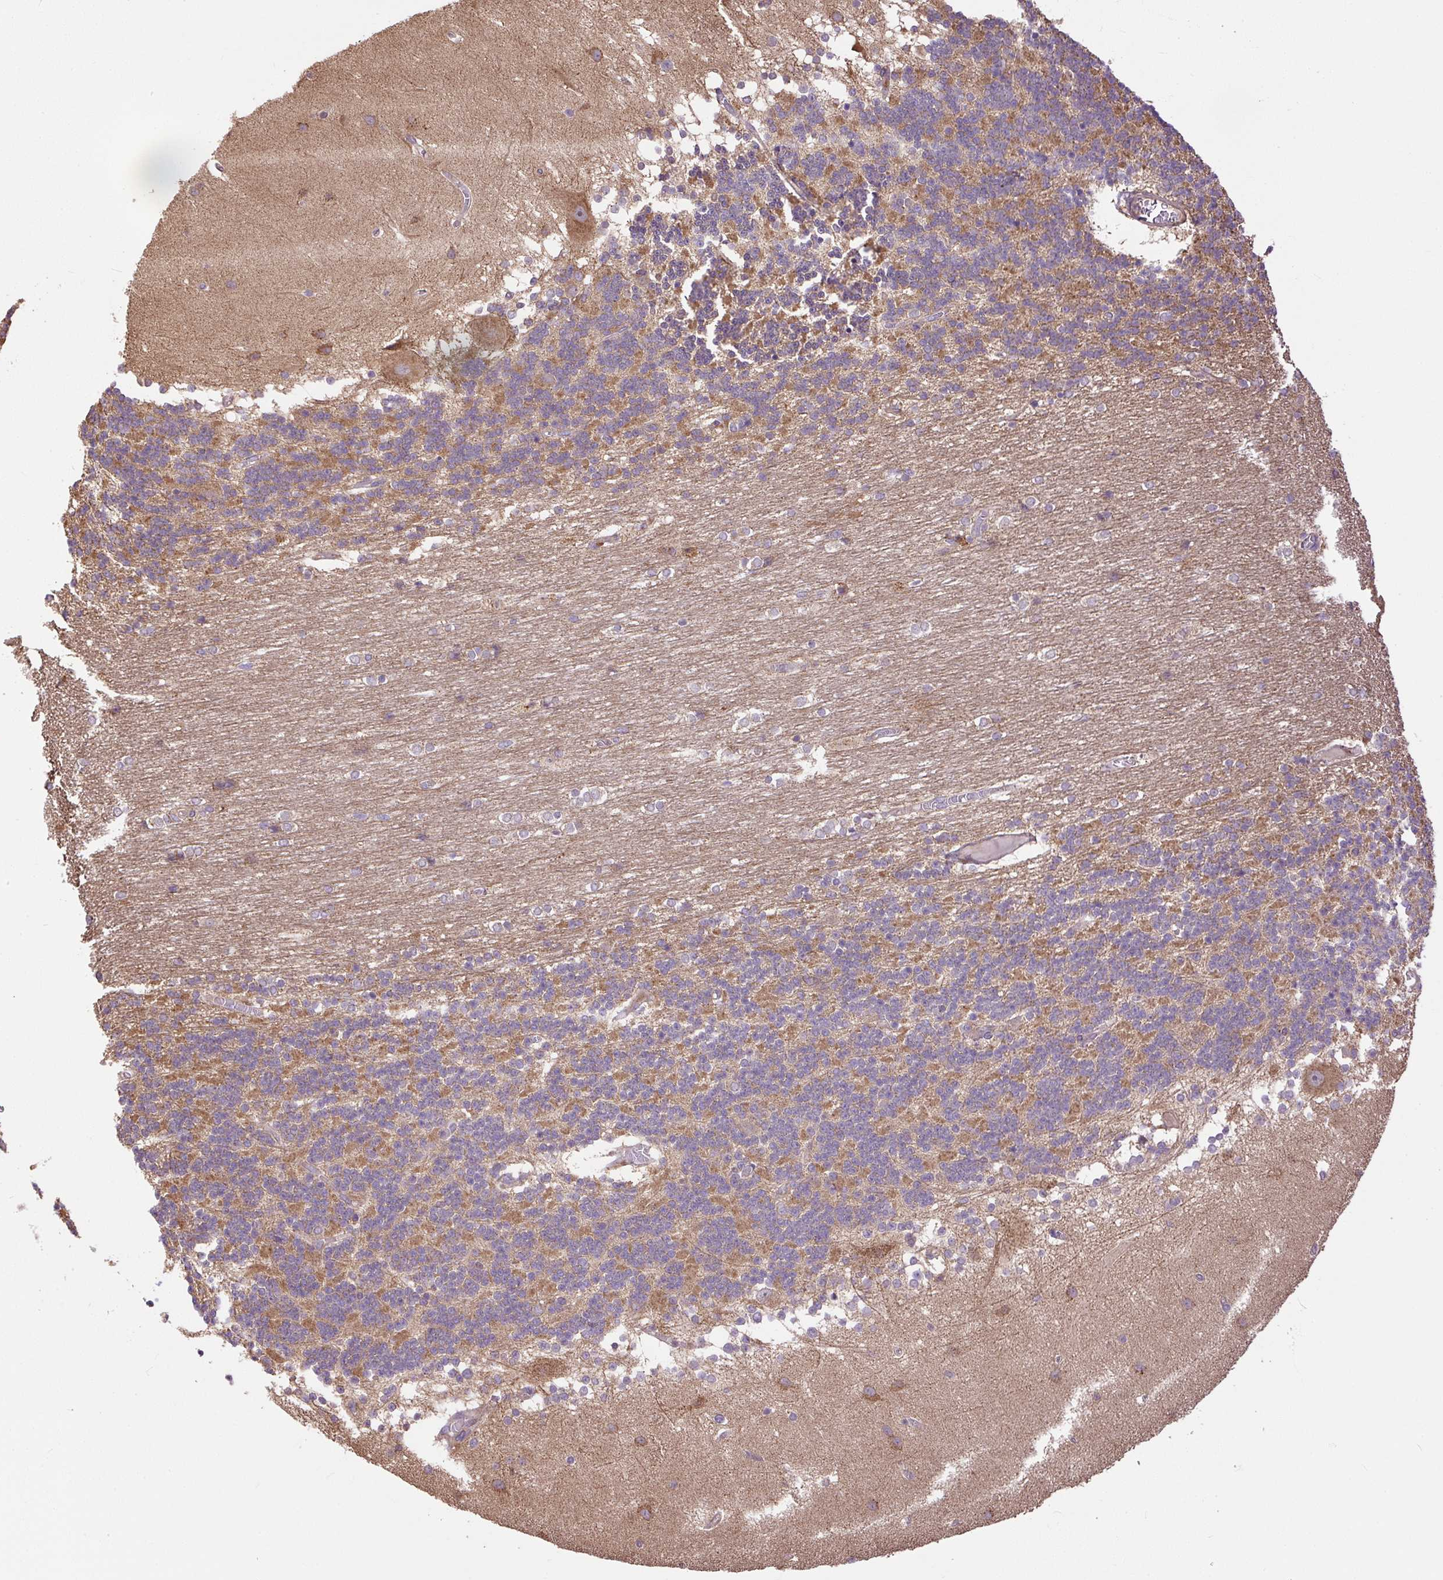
{"staining": {"intensity": "moderate", "quantity": "<25%", "location": "cytoplasmic/membranous"}, "tissue": "cerebellum", "cell_type": "Cells in granular layer", "image_type": "normal", "snomed": [{"axis": "morphology", "description": "Normal tissue, NOS"}, {"axis": "topography", "description": "Cerebellum"}], "caption": "Protein staining of unremarkable cerebellum exhibits moderate cytoplasmic/membranous positivity in approximately <25% of cells in granular layer. The staining was performed using DAB (3,3'-diaminobenzidine) to visualize the protein expression in brown, while the nuclei were stained in blue with hematoxylin (Magnification: 20x).", "gene": "PPME1", "patient": {"sex": "female", "age": 54}}